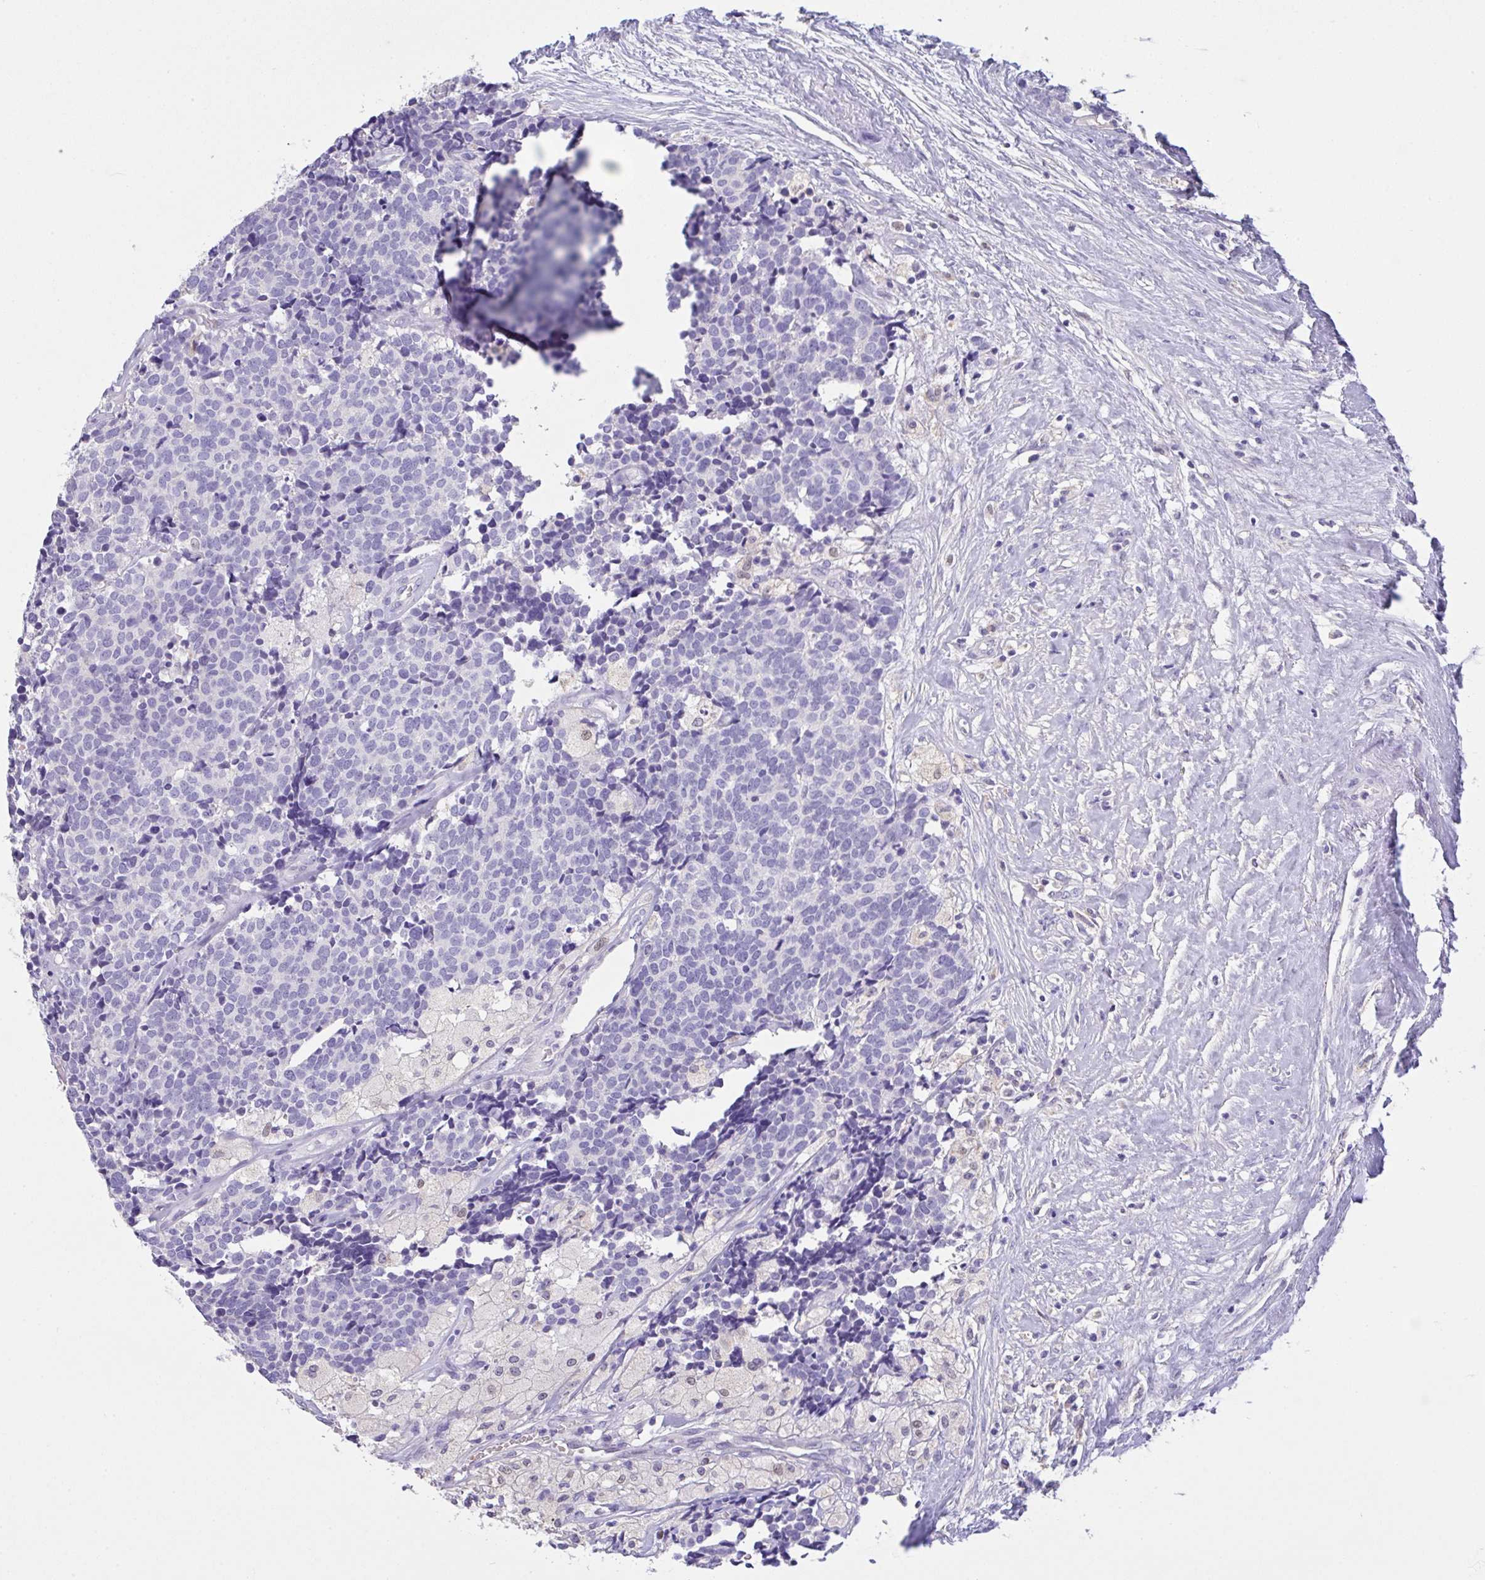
{"staining": {"intensity": "negative", "quantity": "none", "location": "none"}, "tissue": "carcinoid", "cell_type": "Tumor cells", "image_type": "cancer", "snomed": [{"axis": "morphology", "description": "Carcinoid, malignant, NOS"}, {"axis": "topography", "description": "Skin"}], "caption": "IHC micrograph of neoplastic tissue: carcinoid stained with DAB reveals no significant protein positivity in tumor cells.", "gene": "CA10", "patient": {"sex": "female", "age": 79}}